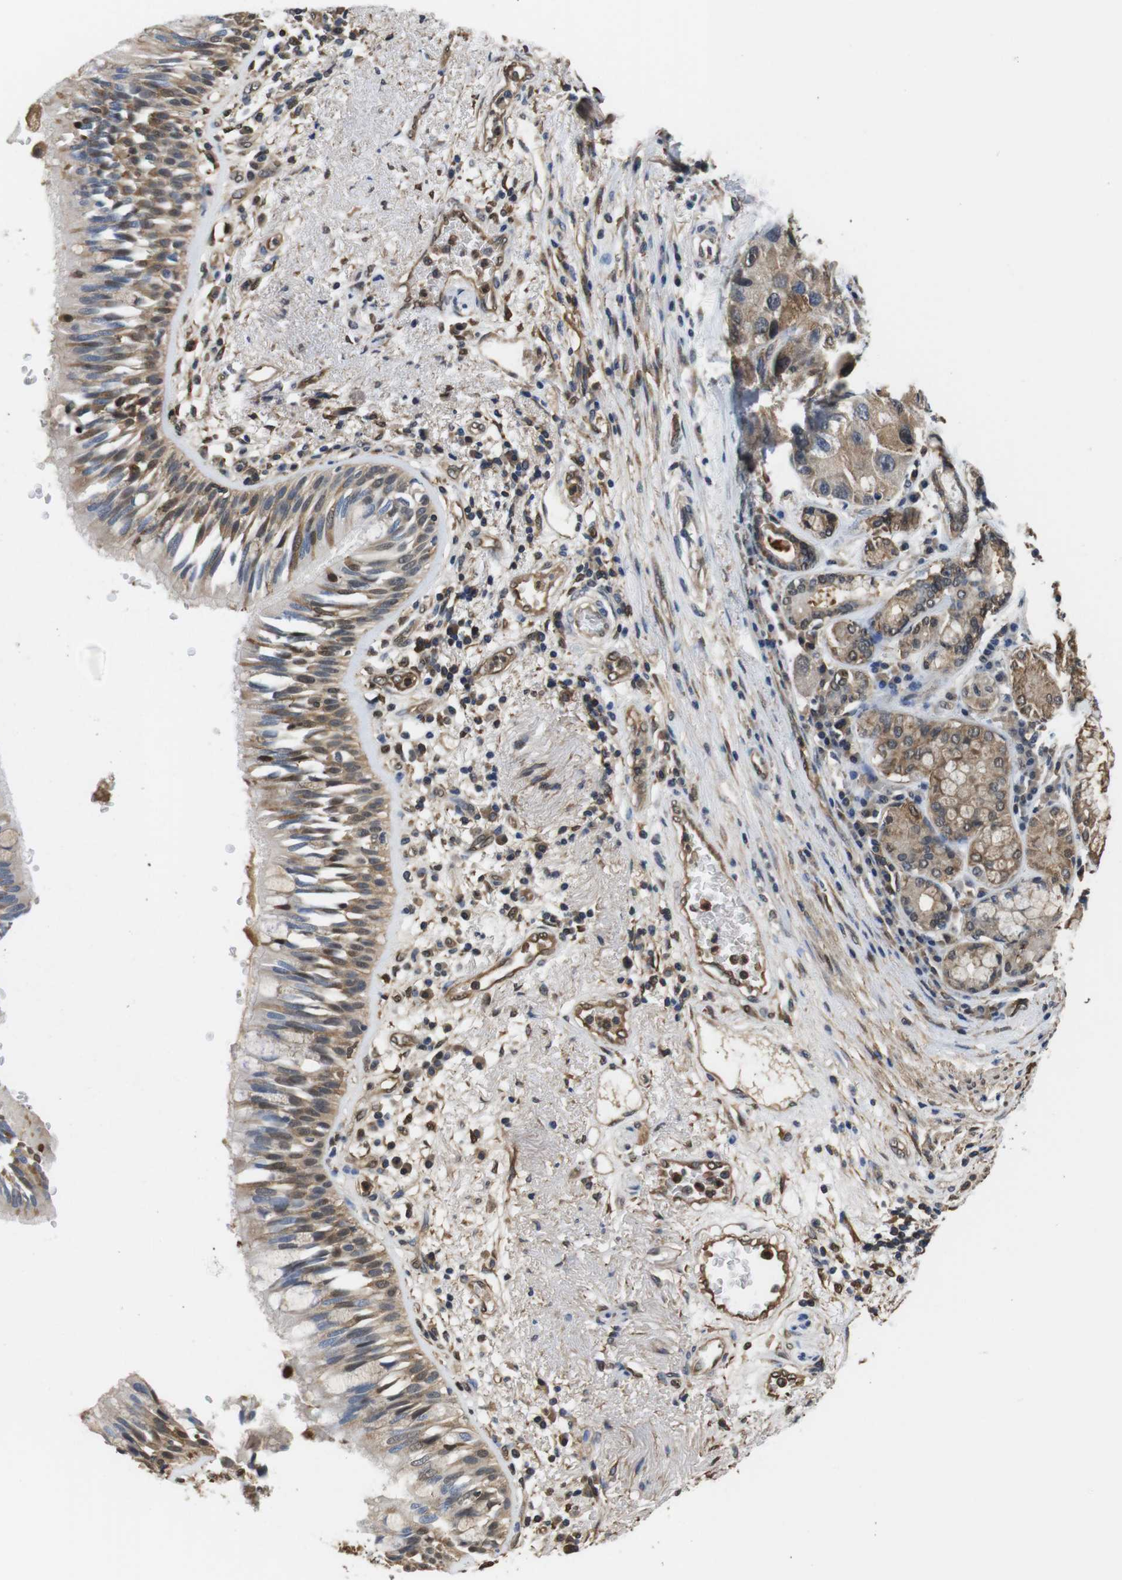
{"staining": {"intensity": "weak", "quantity": "25%-75%", "location": "cytoplasmic/membranous"}, "tissue": "bronchus", "cell_type": "Respiratory epithelial cells", "image_type": "normal", "snomed": [{"axis": "morphology", "description": "Normal tissue, NOS"}, {"axis": "morphology", "description": "Adenocarcinoma, NOS"}, {"axis": "morphology", "description": "Adenocarcinoma, metastatic, NOS"}, {"axis": "topography", "description": "Lymph node"}, {"axis": "topography", "description": "Bronchus"}, {"axis": "topography", "description": "Lung"}], "caption": "Bronchus stained with a protein marker shows weak staining in respiratory epithelial cells.", "gene": "LDHA", "patient": {"sex": "female", "age": 54}}